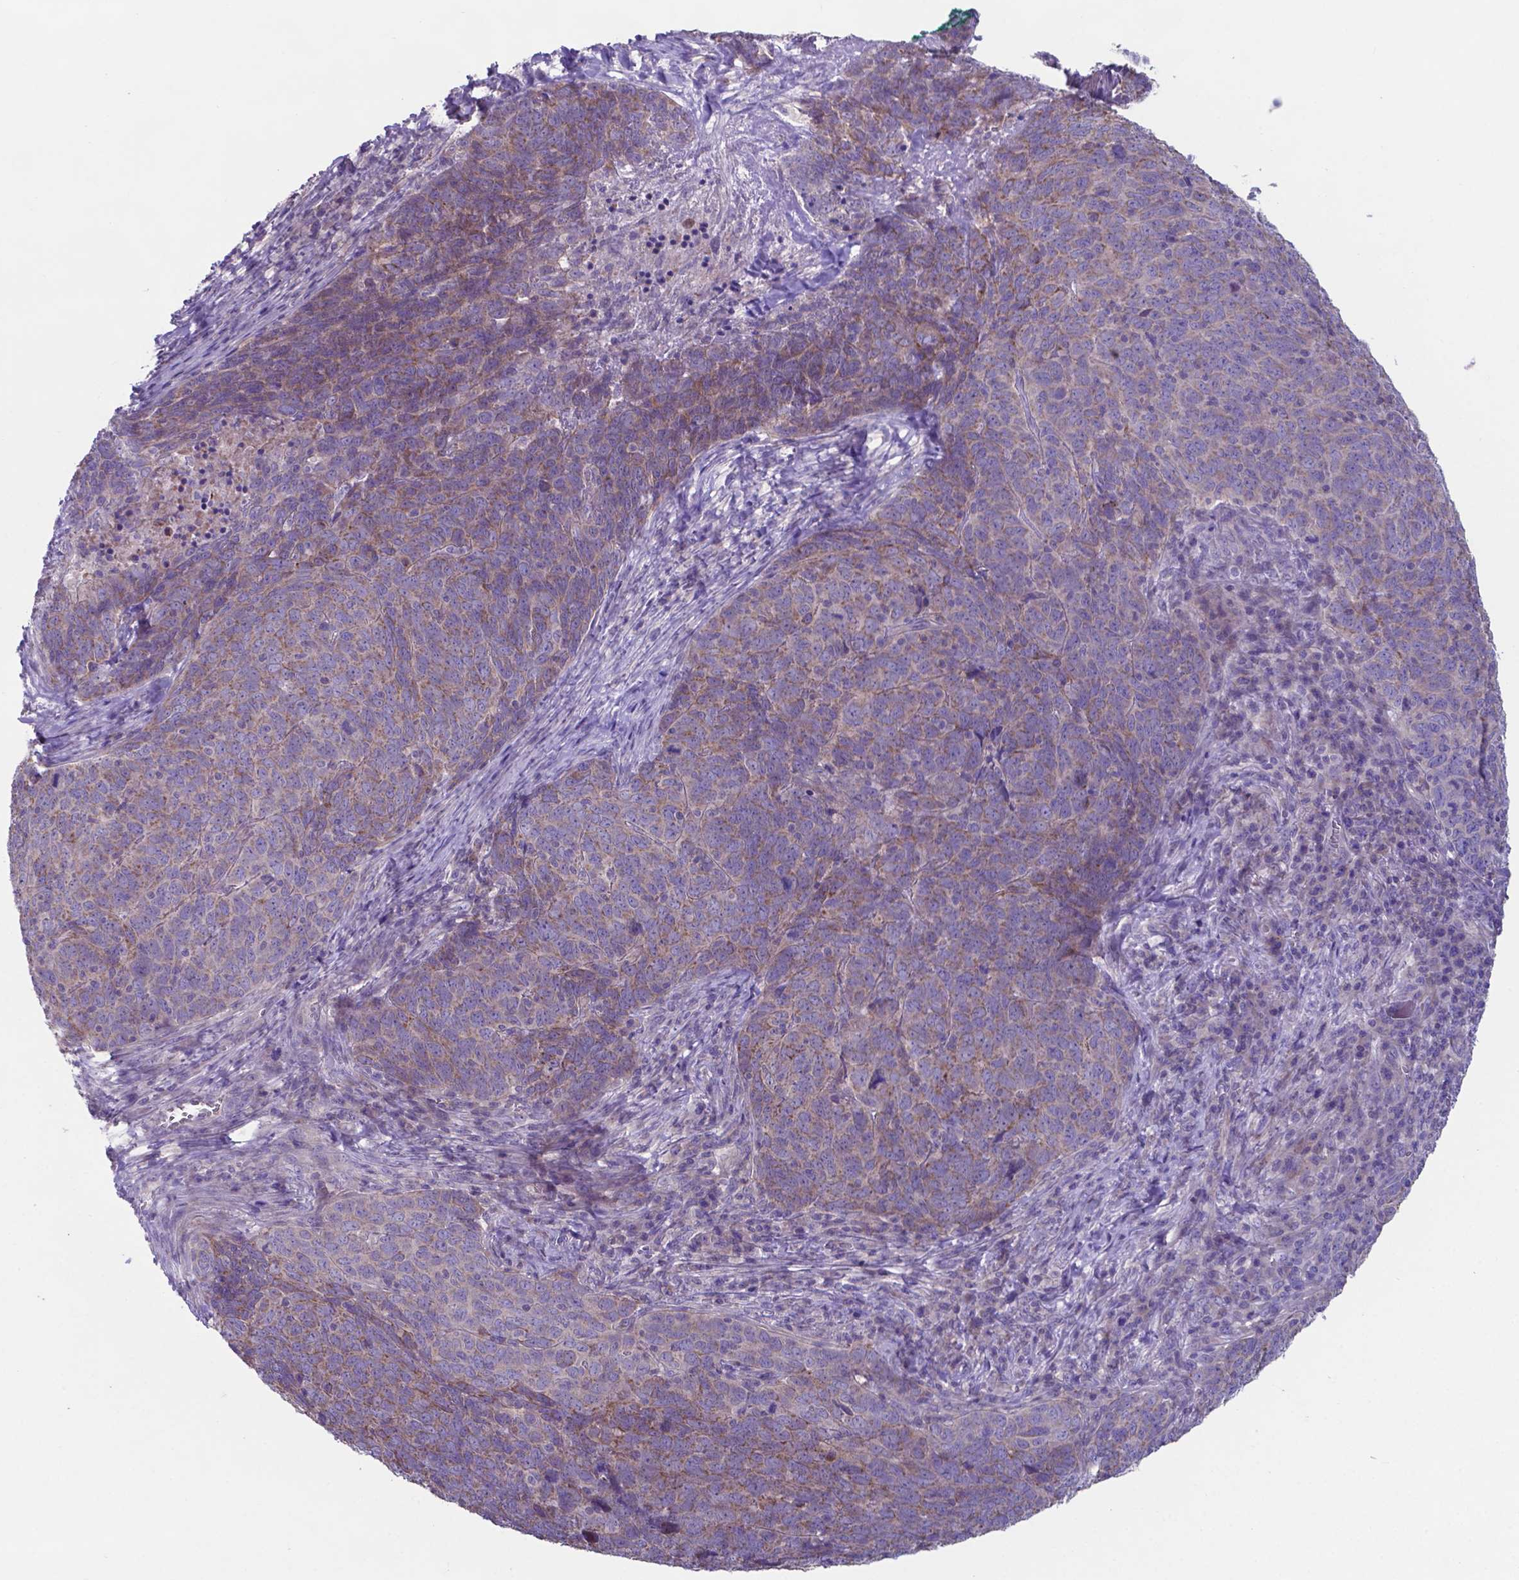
{"staining": {"intensity": "weak", "quantity": ">75%", "location": "cytoplasmic/membranous"}, "tissue": "skin cancer", "cell_type": "Tumor cells", "image_type": "cancer", "snomed": [{"axis": "morphology", "description": "Squamous cell carcinoma, NOS"}, {"axis": "topography", "description": "Skin"}, {"axis": "topography", "description": "Anal"}], "caption": "The histopathology image shows staining of skin squamous cell carcinoma, revealing weak cytoplasmic/membranous protein positivity (brown color) within tumor cells. The staining was performed using DAB to visualize the protein expression in brown, while the nuclei were stained in blue with hematoxylin (Magnification: 20x).", "gene": "TYRO3", "patient": {"sex": "female", "age": 51}}